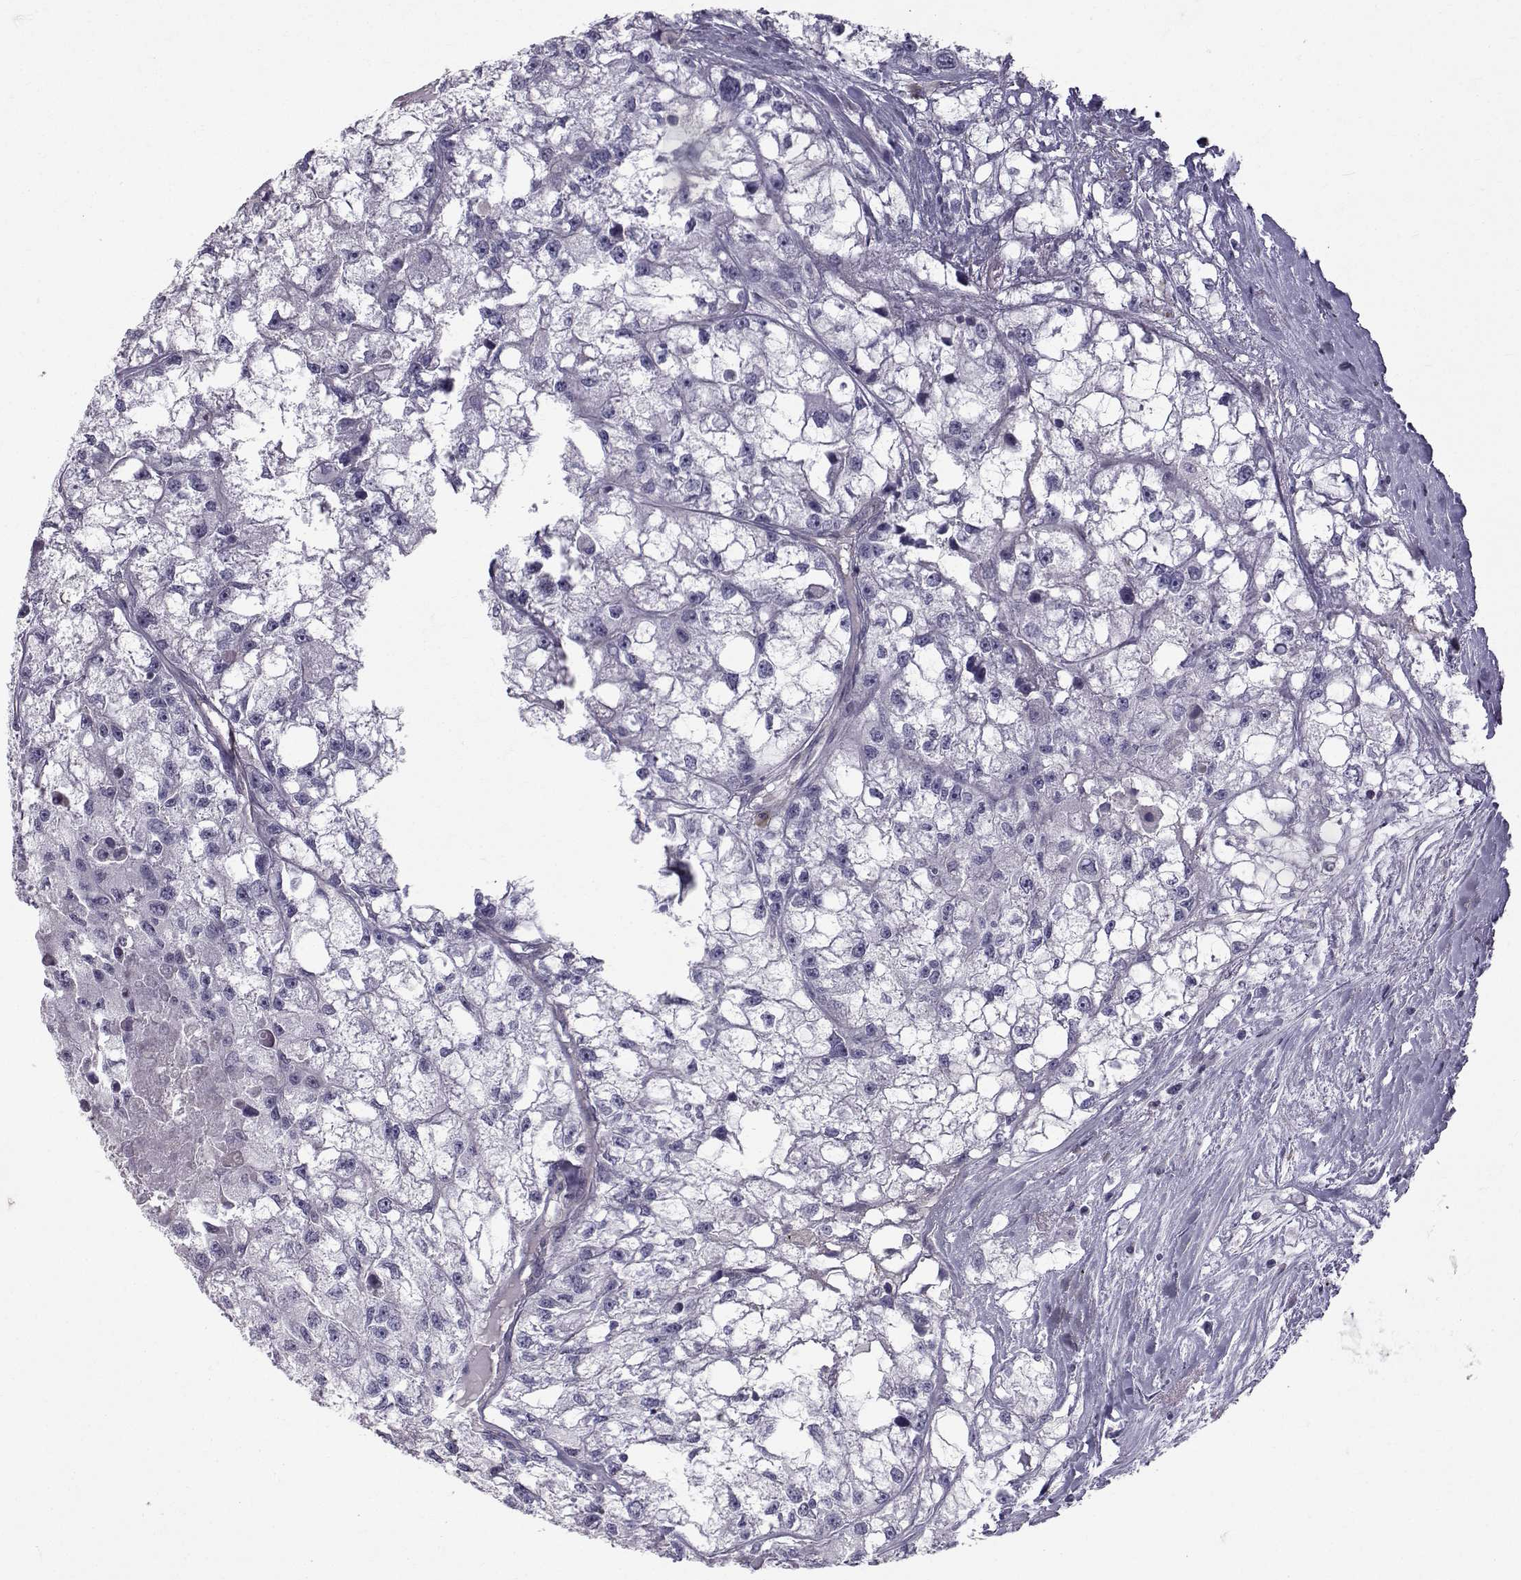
{"staining": {"intensity": "negative", "quantity": "none", "location": "none"}, "tissue": "renal cancer", "cell_type": "Tumor cells", "image_type": "cancer", "snomed": [{"axis": "morphology", "description": "Adenocarcinoma, NOS"}, {"axis": "topography", "description": "Kidney"}], "caption": "Tumor cells are negative for protein expression in human renal cancer.", "gene": "QPCT", "patient": {"sex": "male", "age": 56}}